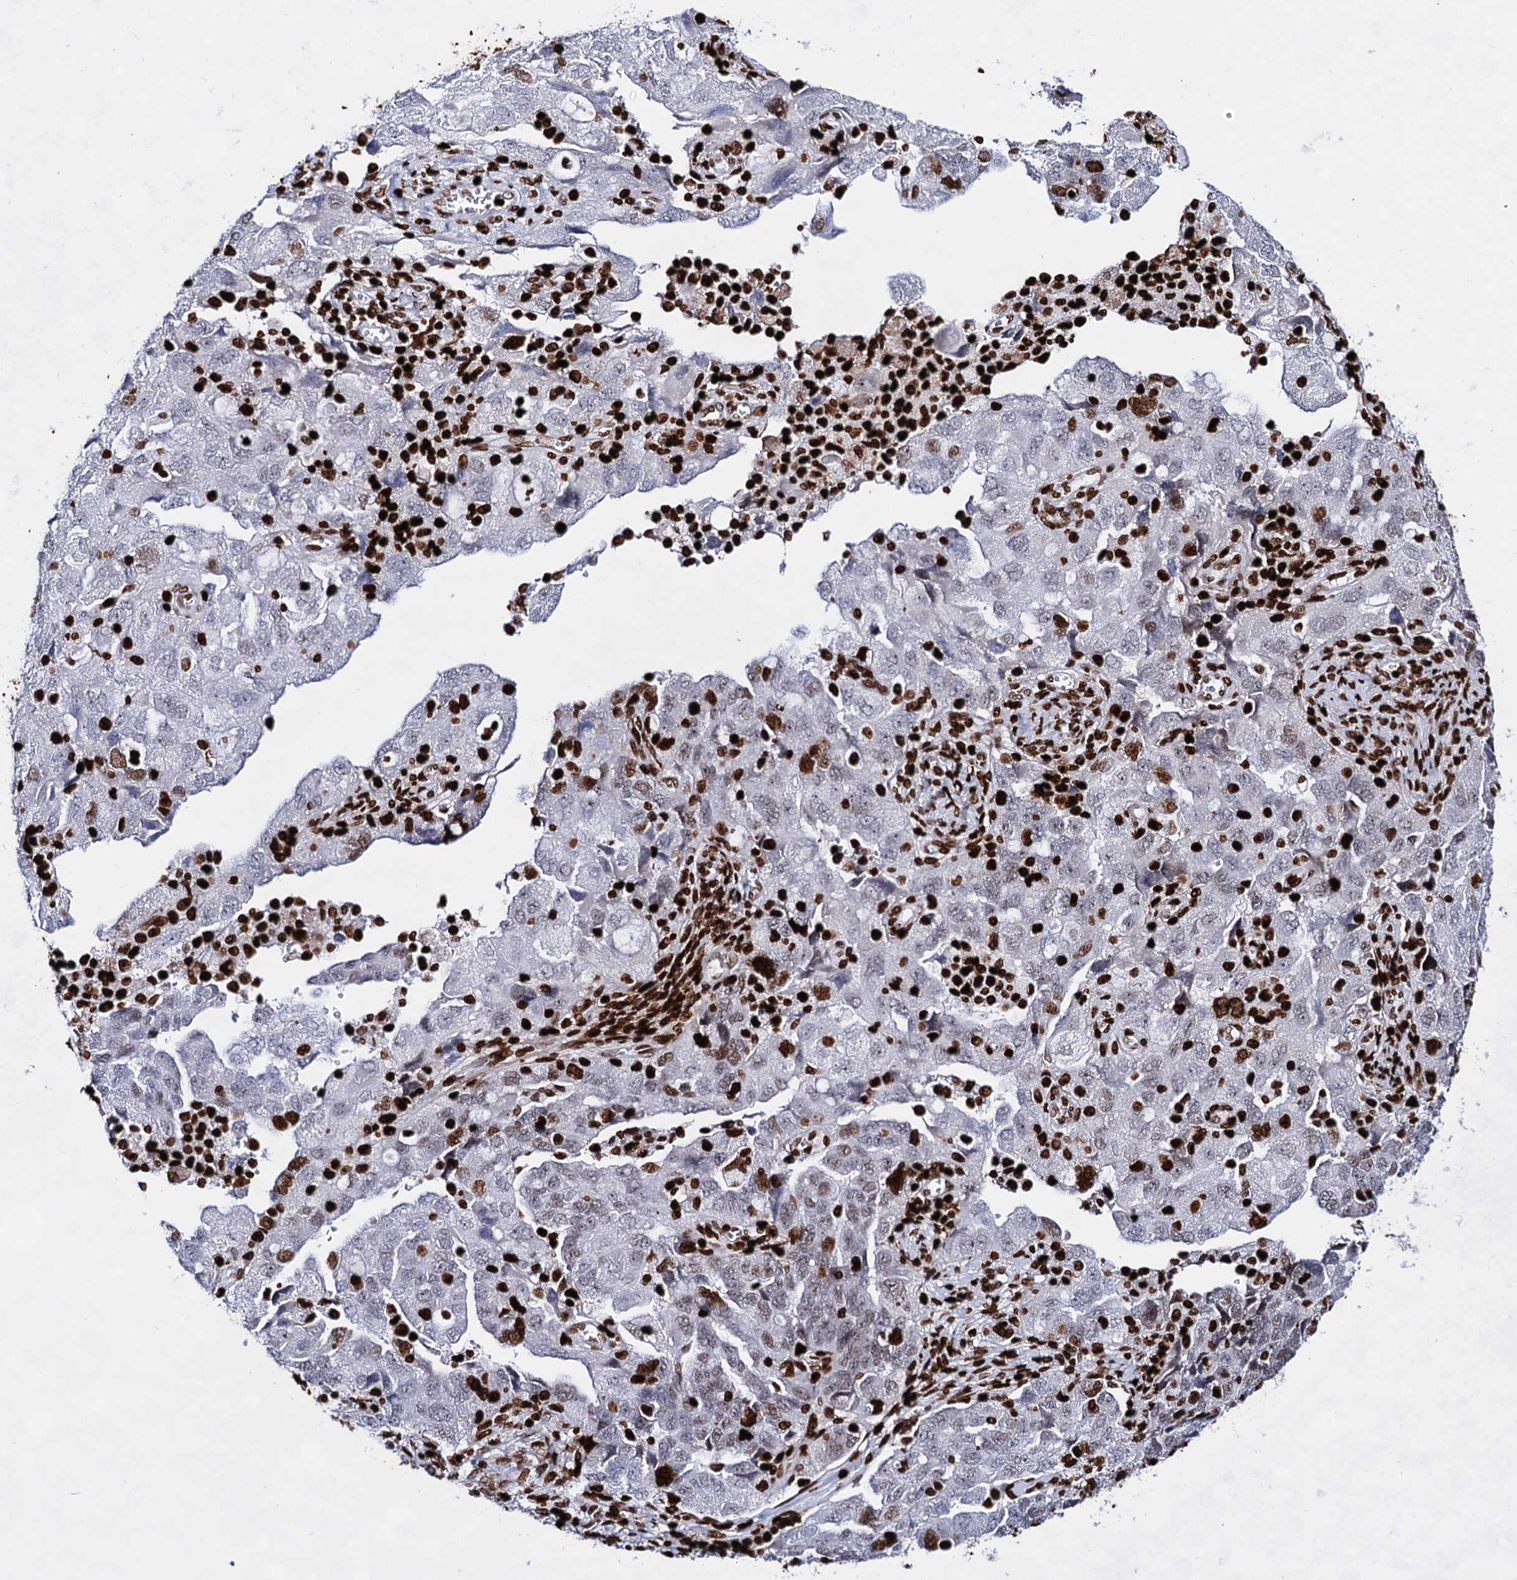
{"staining": {"intensity": "moderate", "quantity": "<25%", "location": "nuclear"}, "tissue": "ovarian cancer", "cell_type": "Tumor cells", "image_type": "cancer", "snomed": [{"axis": "morphology", "description": "Carcinoma, NOS"}, {"axis": "morphology", "description": "Cystadenocarcinoma, serous, NOS"}, {"axis": "topography", "description": "Ovary"}], "caption": "Ovarian cancer stained with a protein marker demonstrates moderate staining in tumor cells.", "gene": "HMGB2", "patient": {"sex": "female", "age": 69}}